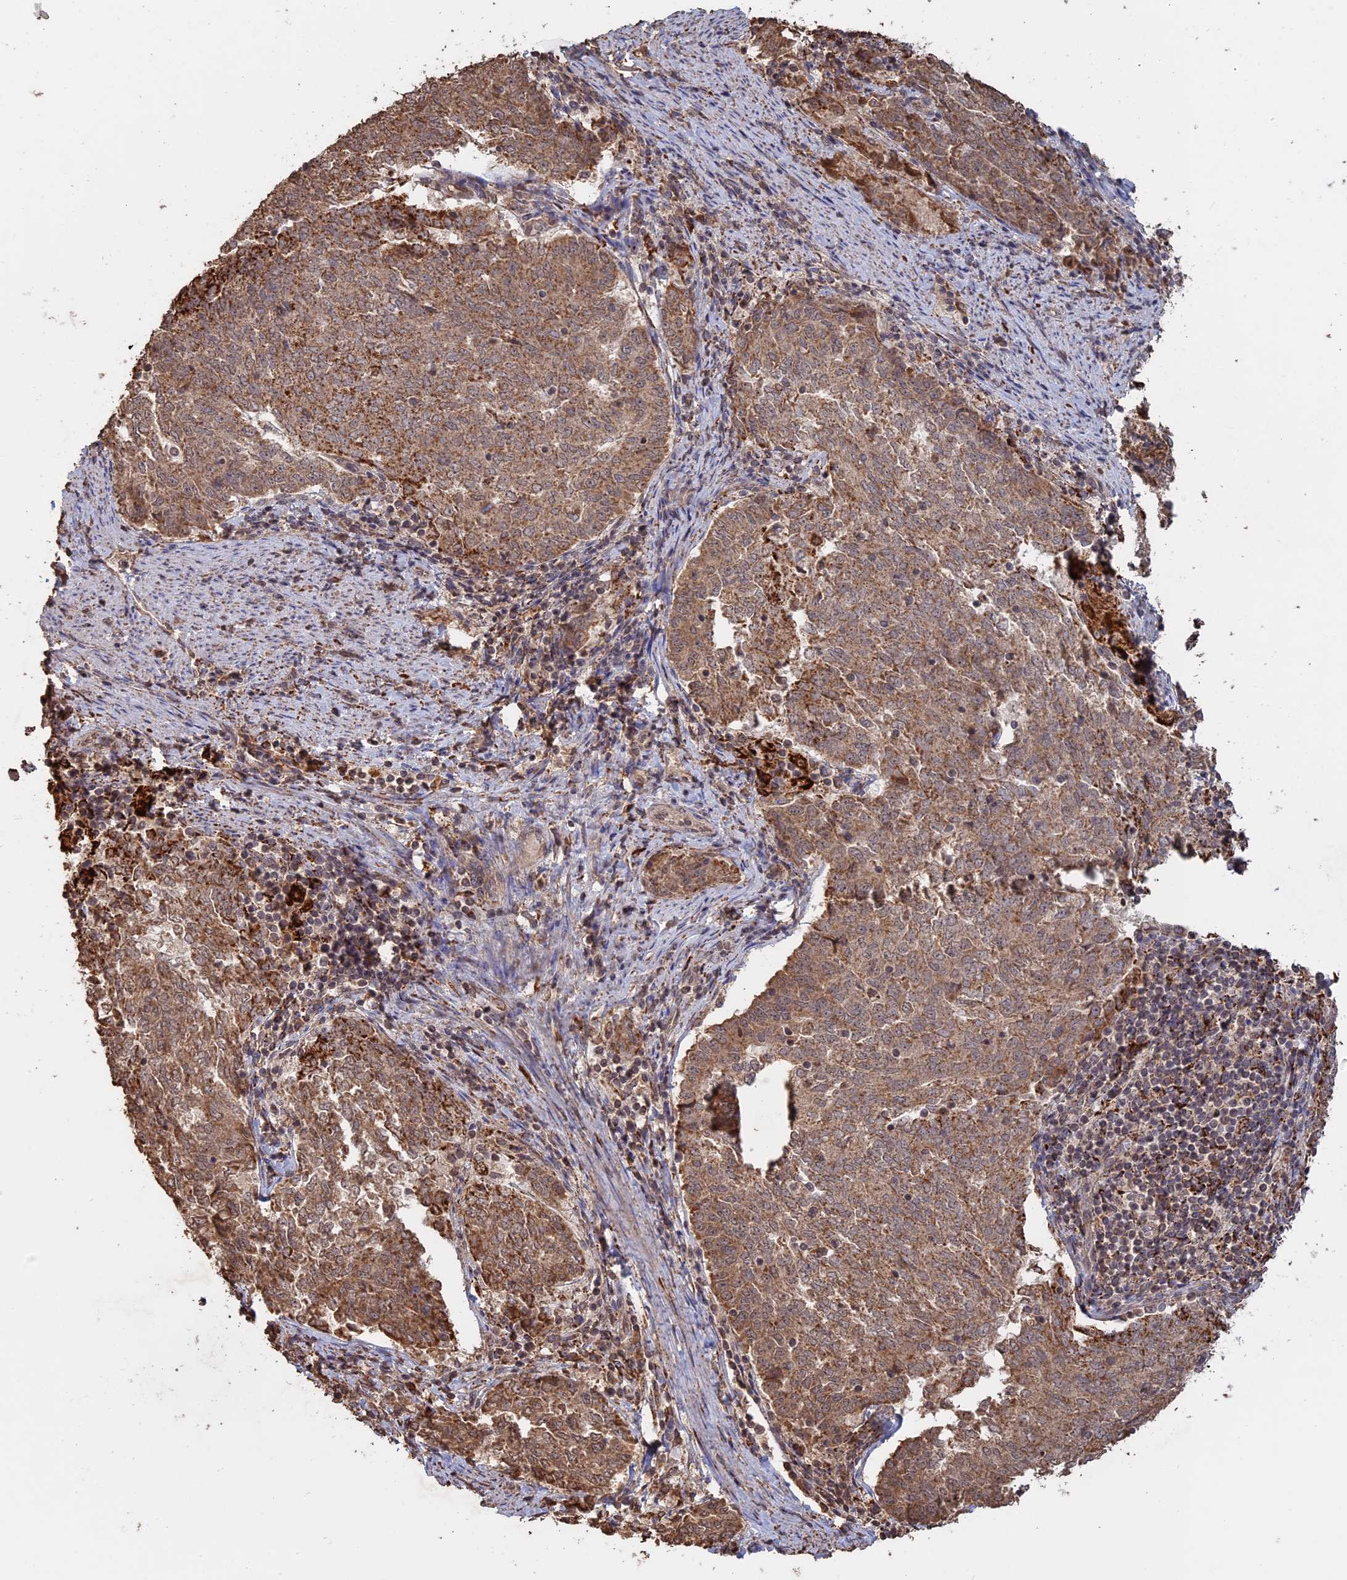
{"staining": {"intensity": "strong", "quantity": "25%-75%", "location": "cytoplasmic/membranous"}, "tissue": "endometrial cancer", "cell_type": "Tumor cells", "image_type": "cancer", "snomed": [{"axis": "morphology", "description": "Adenocarcinoma, NOS"}, {"axis": "topography", "description": "Endometrium"}], "caption": "Endometrial cancer (adenocarcinoma) stained for a protein (brown) displays strong cytoplasmic/membranous positive expression in approximately 25%-75% of tumor cells.", "gene": "FAM210B", "patient": {"sex": "female", "age": 80}}